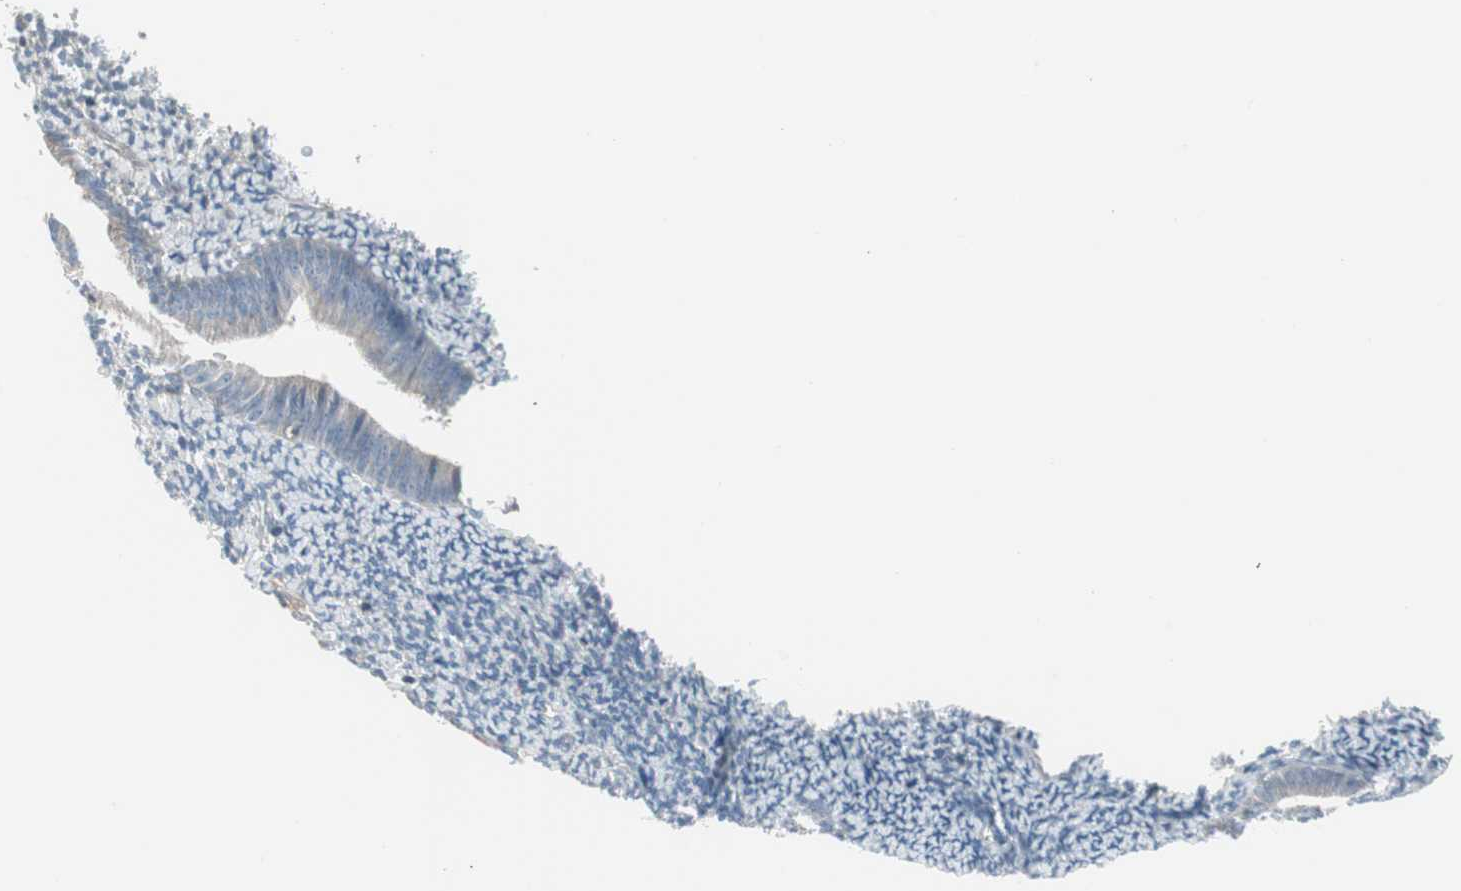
{"staining": {"intensity": "negative", "quantity": "none", "location": "none"}, "tissue": "endometrium", "cell_type": "Cells in endometrial stroma", "image_type": "normal", "snomed": [{"axis": "morphology", "description": "Normal tissue, NOS"}, {"axis": "topography", "description": "Smooth muscle"}, {"axis": "topography", "description": "Endometrium"}], "caption": "DAB immunohistochemical staining of benign endometrium shows no significant positivity in cells in endometrial stroma.", "gene": "ZSCAN32", "patient": {"sex": "female", "age": 57}}